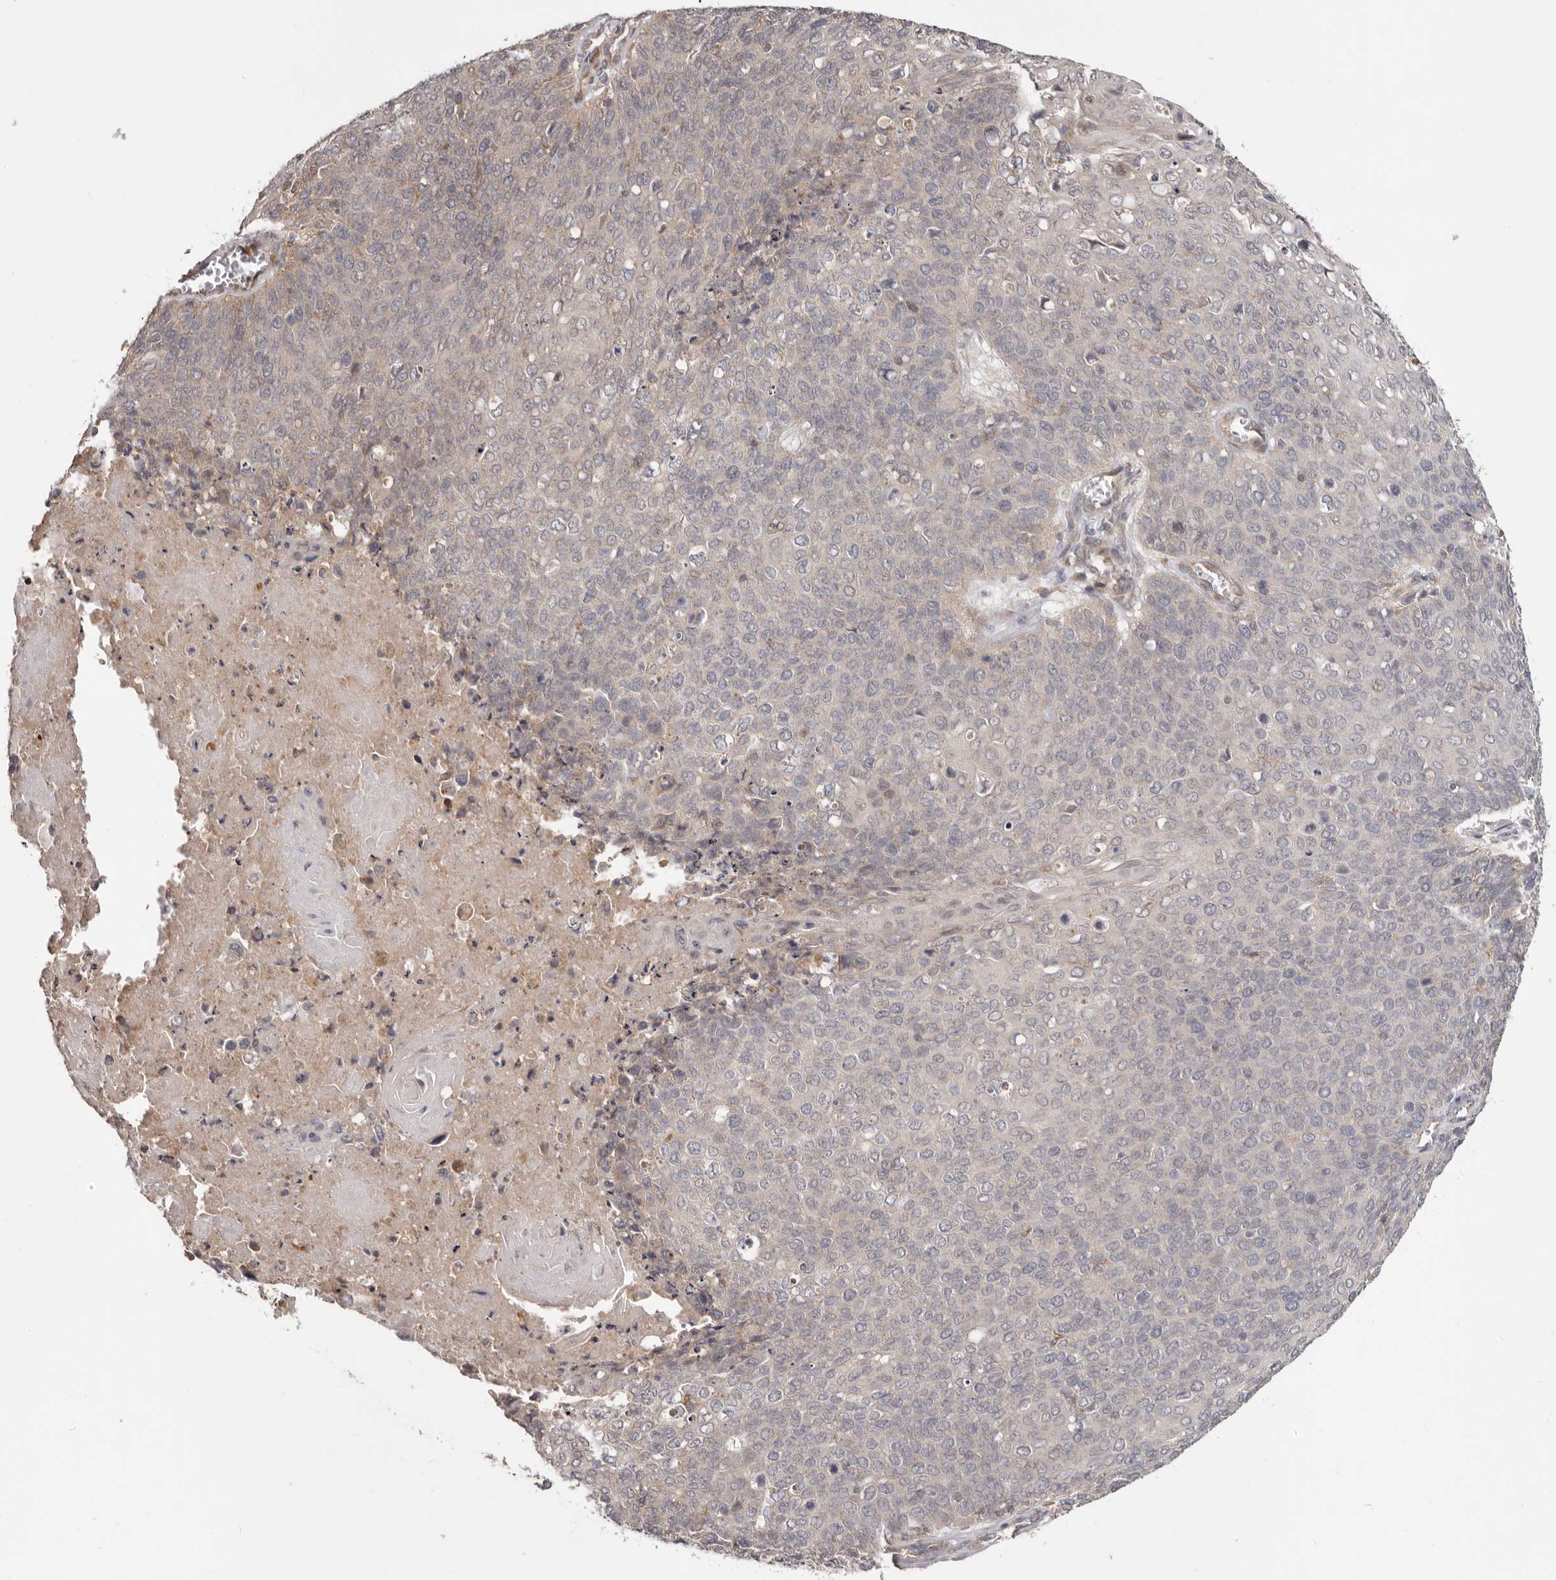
{"staining": {"intensity": "negative", "quantity": "none", "location": "none"}, "tissue": "cervical cancer", "cell_type": "Tumor cells", "image_type": "cancer", "snomed": [{"axis": "morphology", "description": "Squamous cell carcinoma, NOS"}, {"axis": "topography", "description": "Cervix"}], "caption": "This is an IHC photomicrograph of cervical cancer. There is no expression in tumor cells.", "gene": "LRP6", "patient": {"sex": "female", "age": 39}}